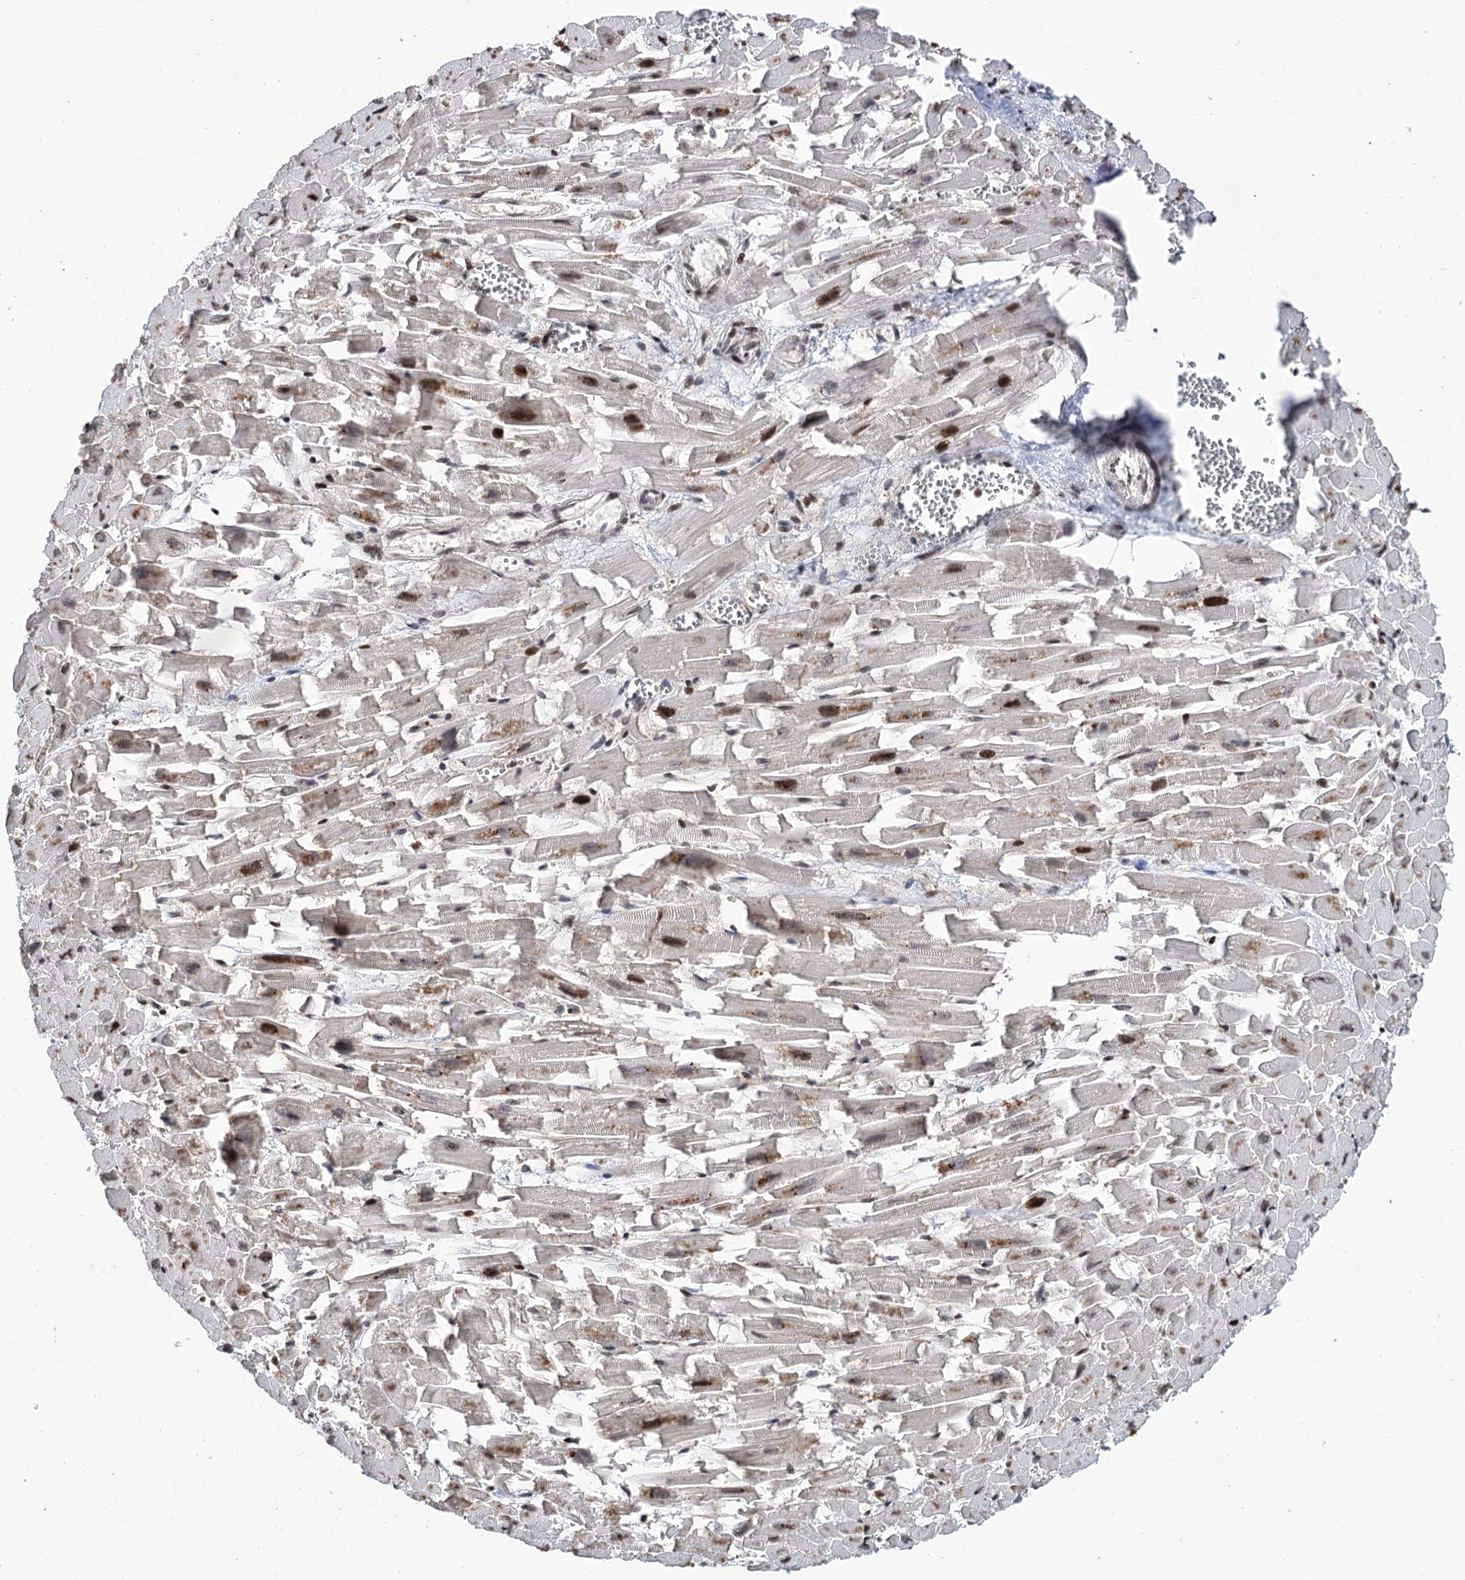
{"staining": {"intensity": "moderate", "quantity": "25%-75%", "location": "cytoplasmic/membranous,nuclear"}, "tissue": "heart muscle", "cell_type": "Cardiomyocytes", "image_type": "normal", "snomed": [{"axis": "morphology", "description": "Normal tissue, NOS"}, {"axis": "topography", "description": "Heart"}], "caption": "Immunohistochemistry (IHC) (DAB) staining of benign heart muscle demonstrates moderate cytoplasmic/membranous,nuclear protein staining in about 25%-75% of cardiomyocytes. (IHC, brightfield microscopy, high magnification).", "gene": "CCDC77", "patient": {"sex": "female", "age": 64}}